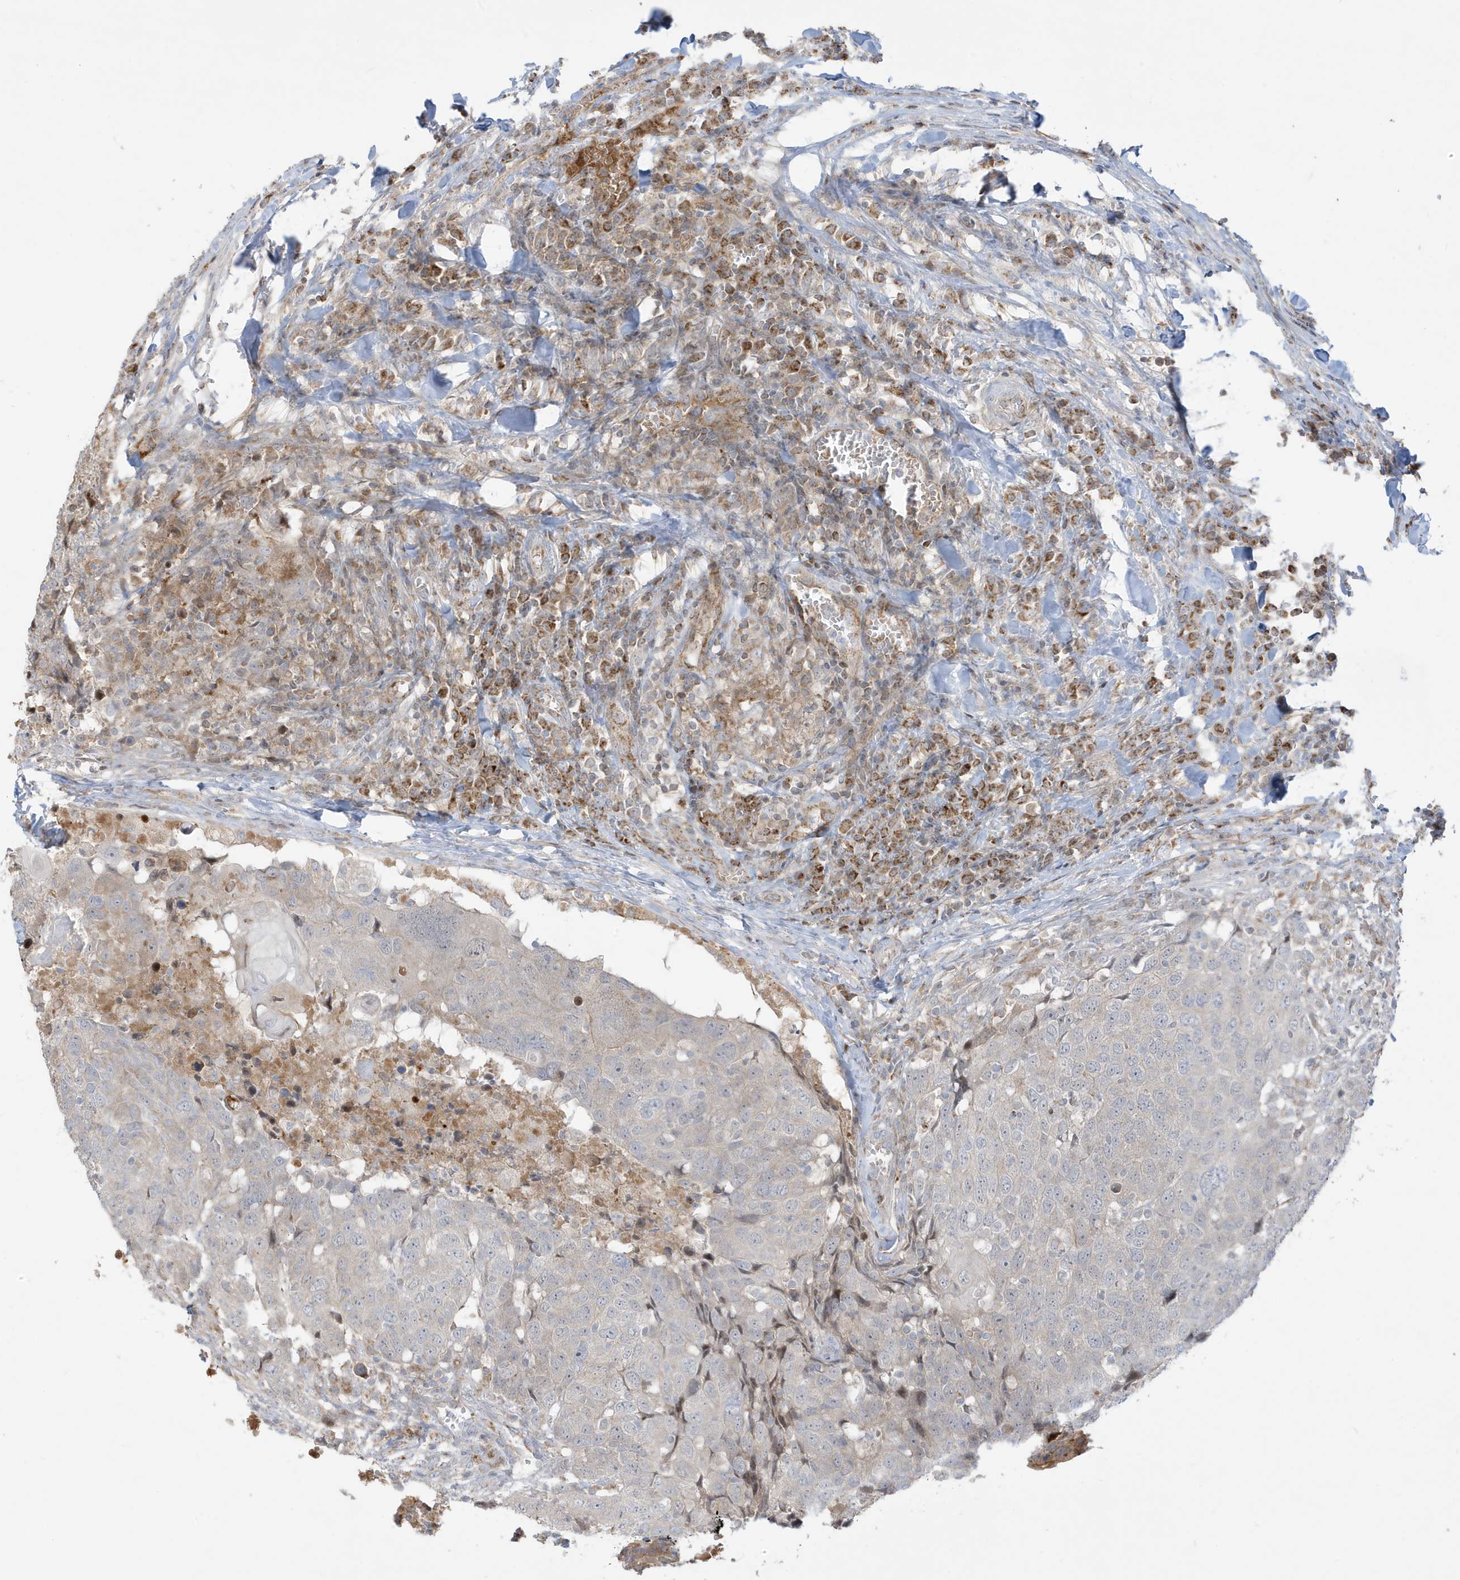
{"staining": {"intensity": "negative", "quantity": "none", "location": "none"}, "tissue": "head and neck cancer", "cell_type": "Tumor cells", "image_type": "cancer", "snomed": [{"axis": "morphology", "description": "Squamous cell carcinoma, NOS"}, {"axis": "topography", "description": "Head-Neck"}], "caption": "Immunohistochemistry of head and neck cancer displays no positivity in tumor cells.", "gene": "IFT57", "patient": {"sex": "male", "age": 66}}